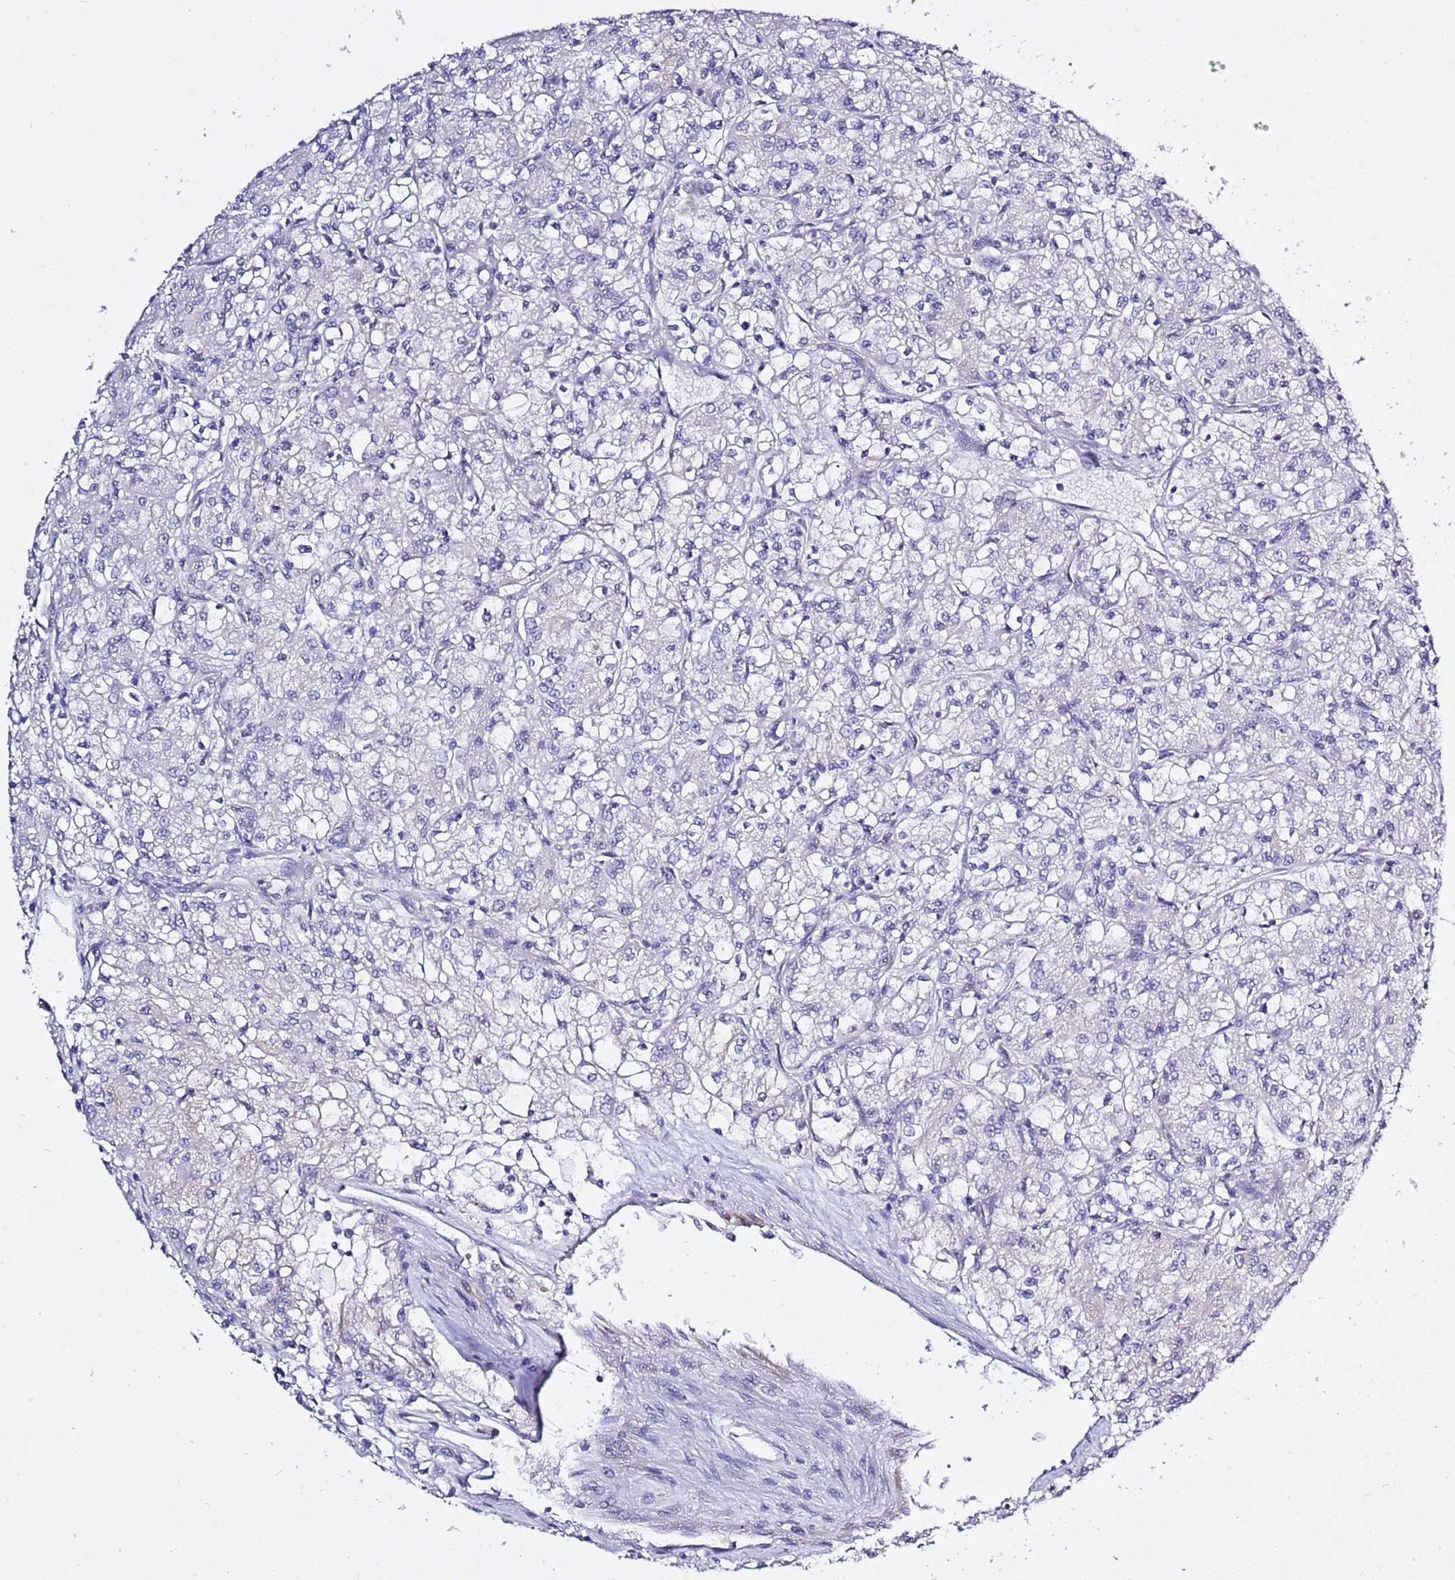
{"staining": {"intensity": "negative", "quantity": "none", "location": "none"}, "tissue": "renal cancer", "cell_type": "Tumor cells", "image_type": "cancer", "snomed": [{"axis": "morphology", "description": "Adenocarcinoma, NOS"}, {"axis": "topography", "description": "Kidney"}], "caption": "High power microscopy photomicrograph of an immunohistochemistry photomicrograph of renal cancer, revealing no significant positivity in tumor cells.", "gene": "RFK", "patient": {"sex": "female", "age": 59}}